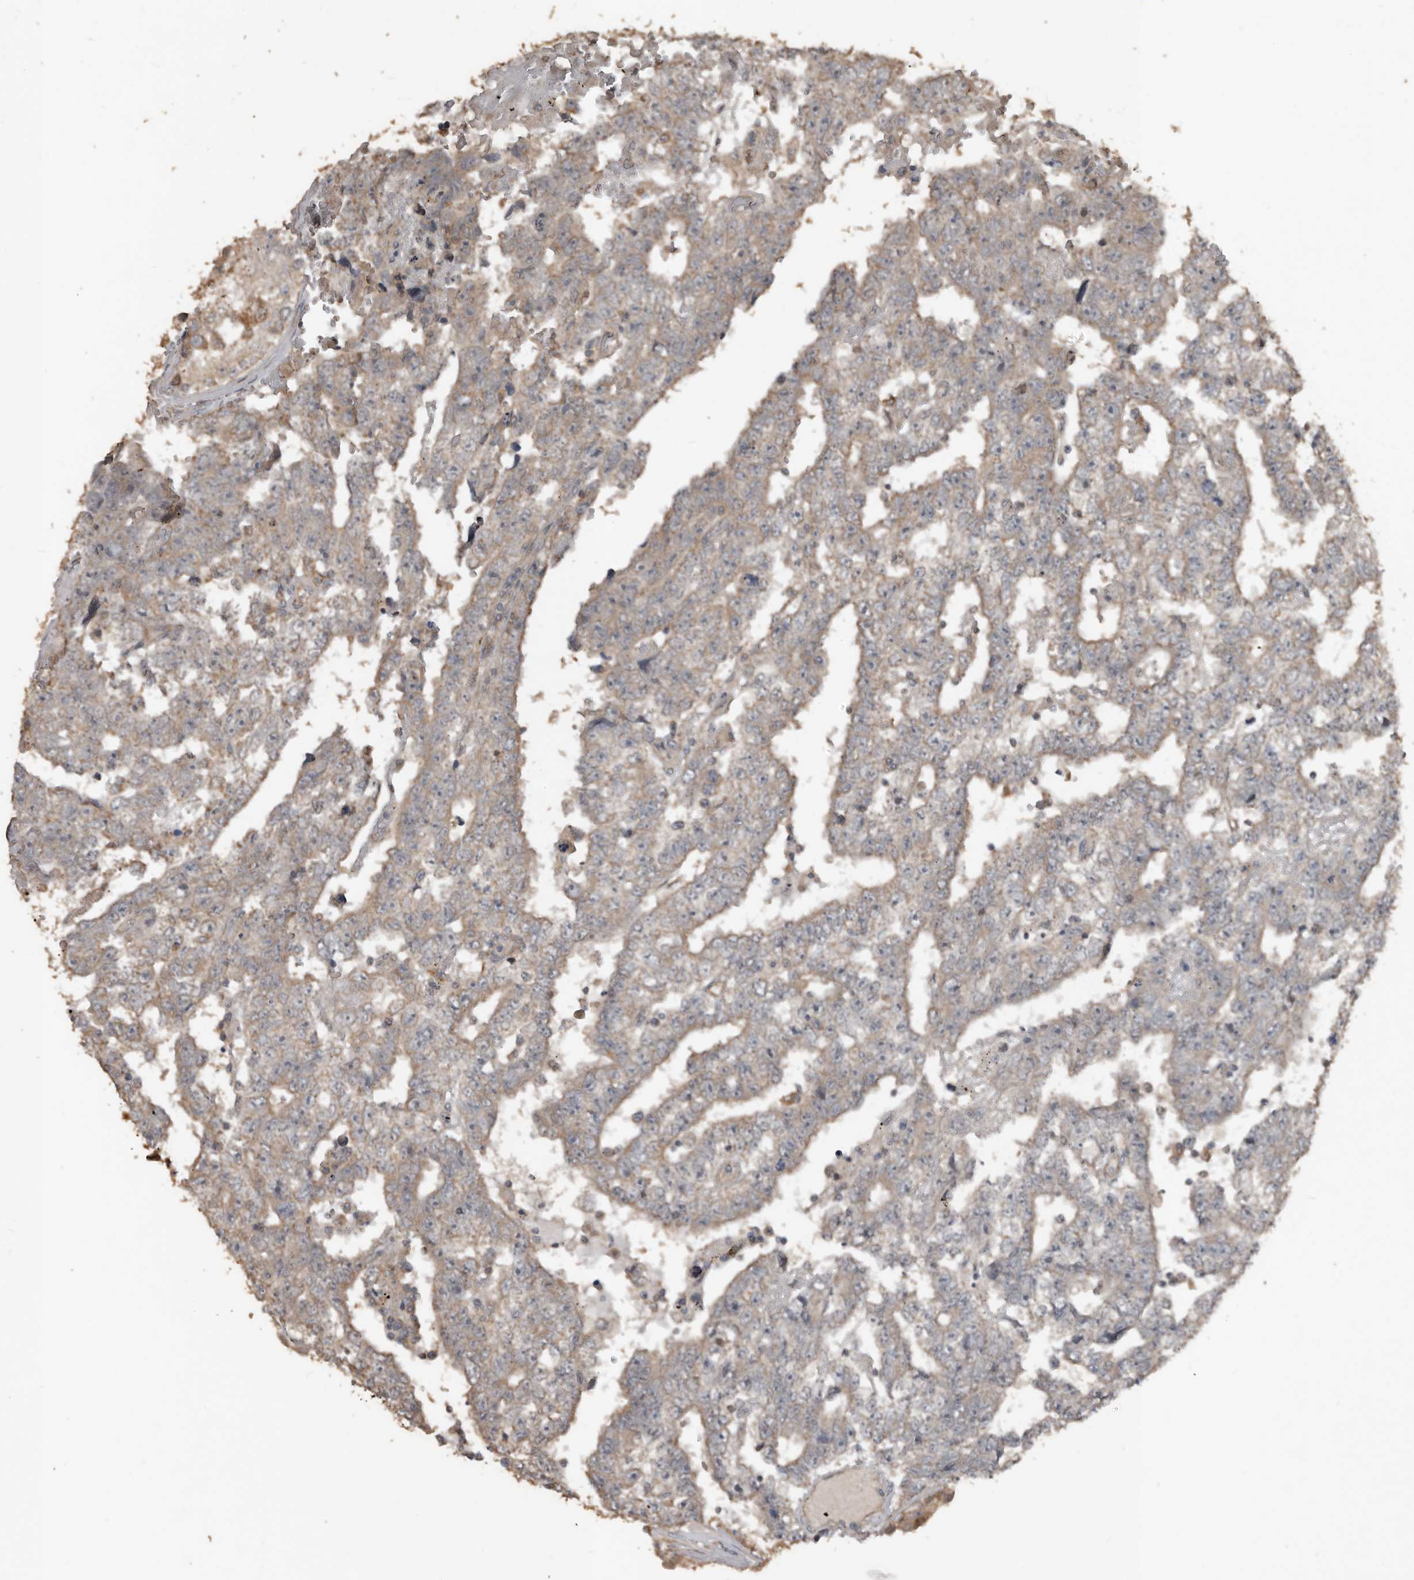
{"staining": {"intensity": "weak", "quantity": ">75%", "location": "cytoplasmic/membranous"}, "tissue": "testis cancer", "cell_type": "Tumor cells", "image_type": "cancer", "snomed": [{"axis": "morphology", "description": "Carcinoma, Embryonal, NOS"}, {"axis": "topography", "description": "Testis"}], "caption": "A brown stain highlights weak cytoplasmic/membranous positivity of a protein in testis cancer (embryonal carcinoma) tumor cells.", "gene": "BAMBI", "patient": {"sex": "male", "age": 25}}